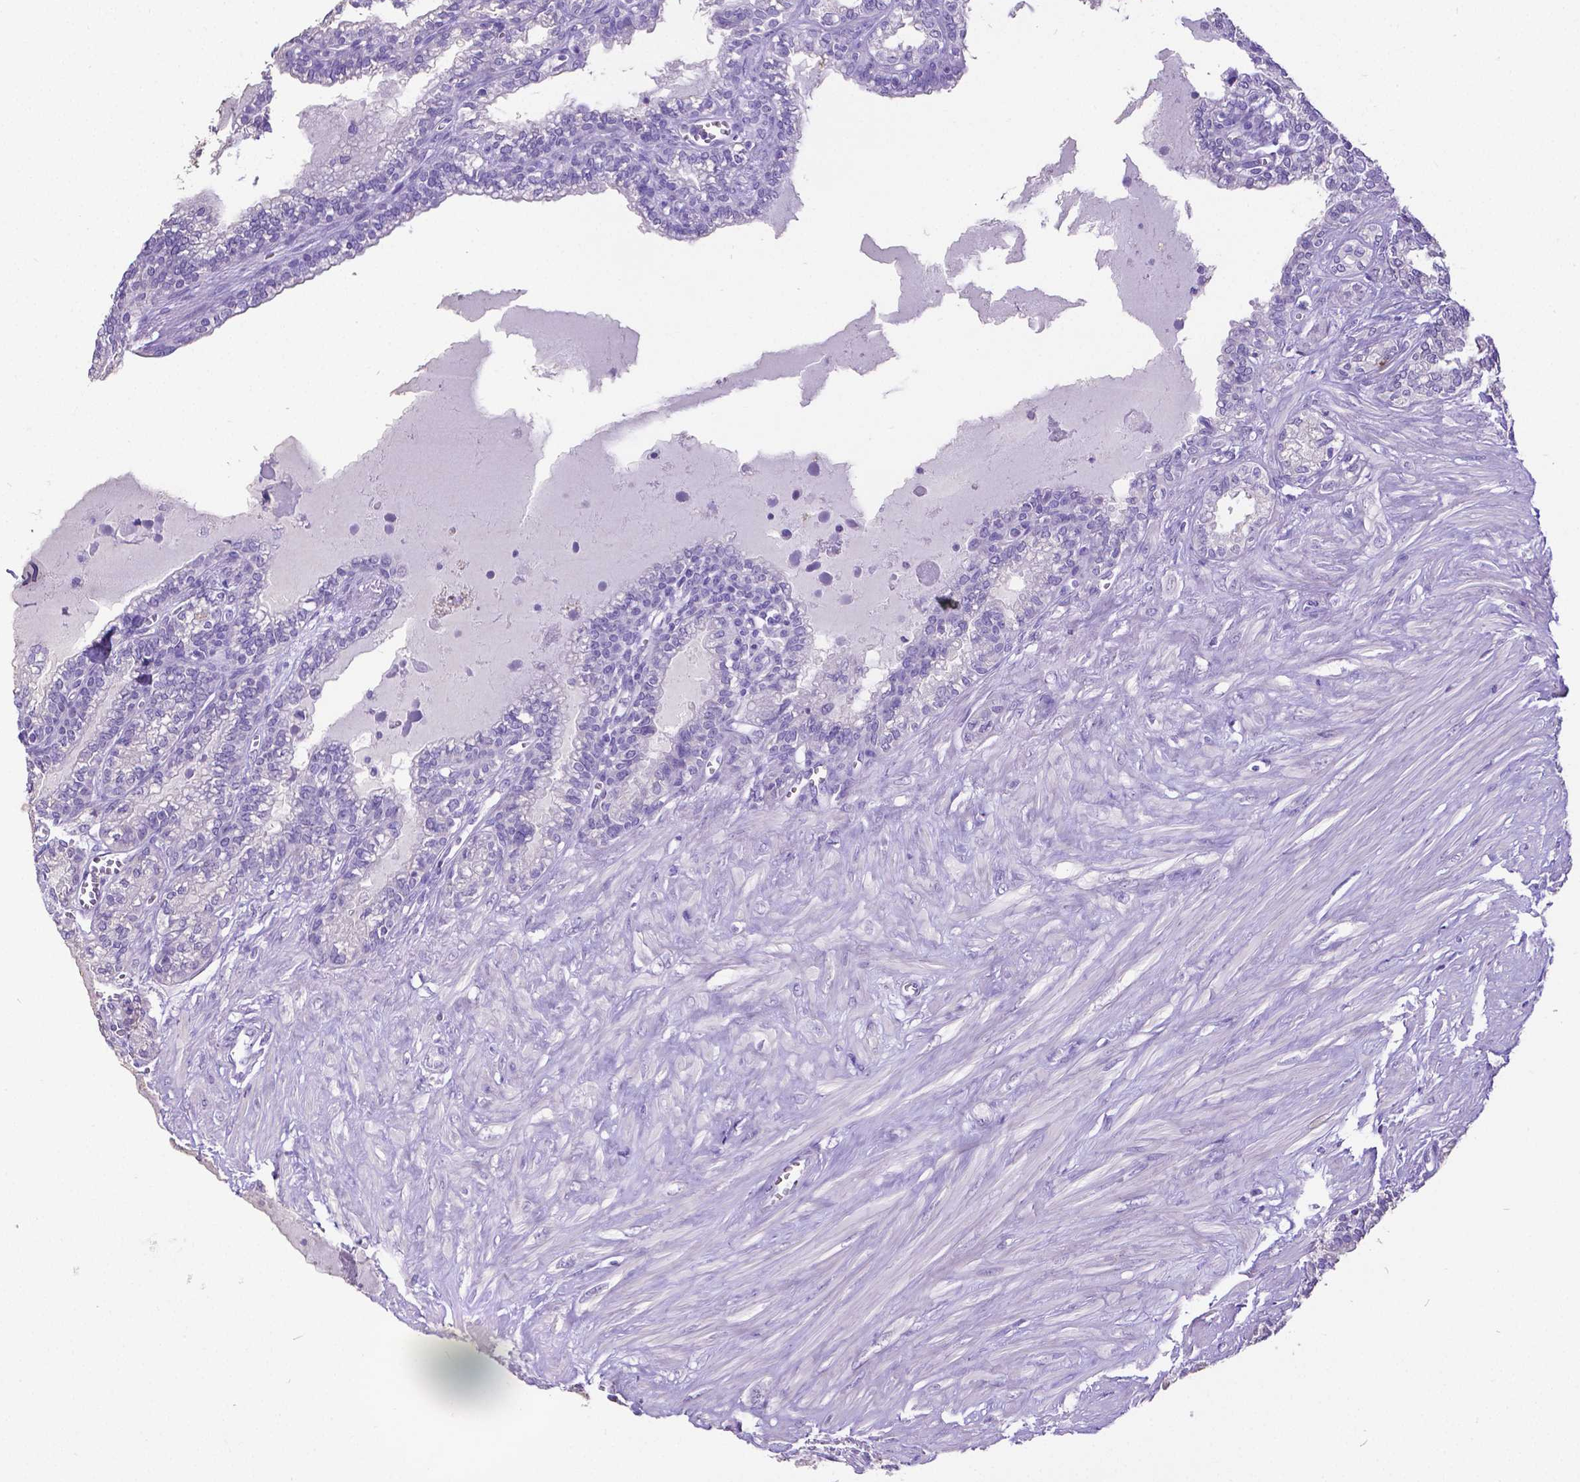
{"staining": {"intensity": "negative", "quantity": "none", "location": "none"}, "tissue": "seminal vesicle", "cell_type": "Glandular cells", "image_type": "normal", "snomed": [{"axis": "morphology", "description": "Normal tissue, NOS"}, {"axis": "morphology", "description": "Urothelial carcinoma, NOS"}, {"axis": "topography", "description": "Urinary bladder"}, {"axis": "topography", "description": "Seminal veicle"}], "caption": "This is a micrograph of immunohistochemistry staining of normal seminal vesicle, which shows no staining in glandular cells.", "gene": "SATB2", "patient": {"sex": "male", "age": 76}}